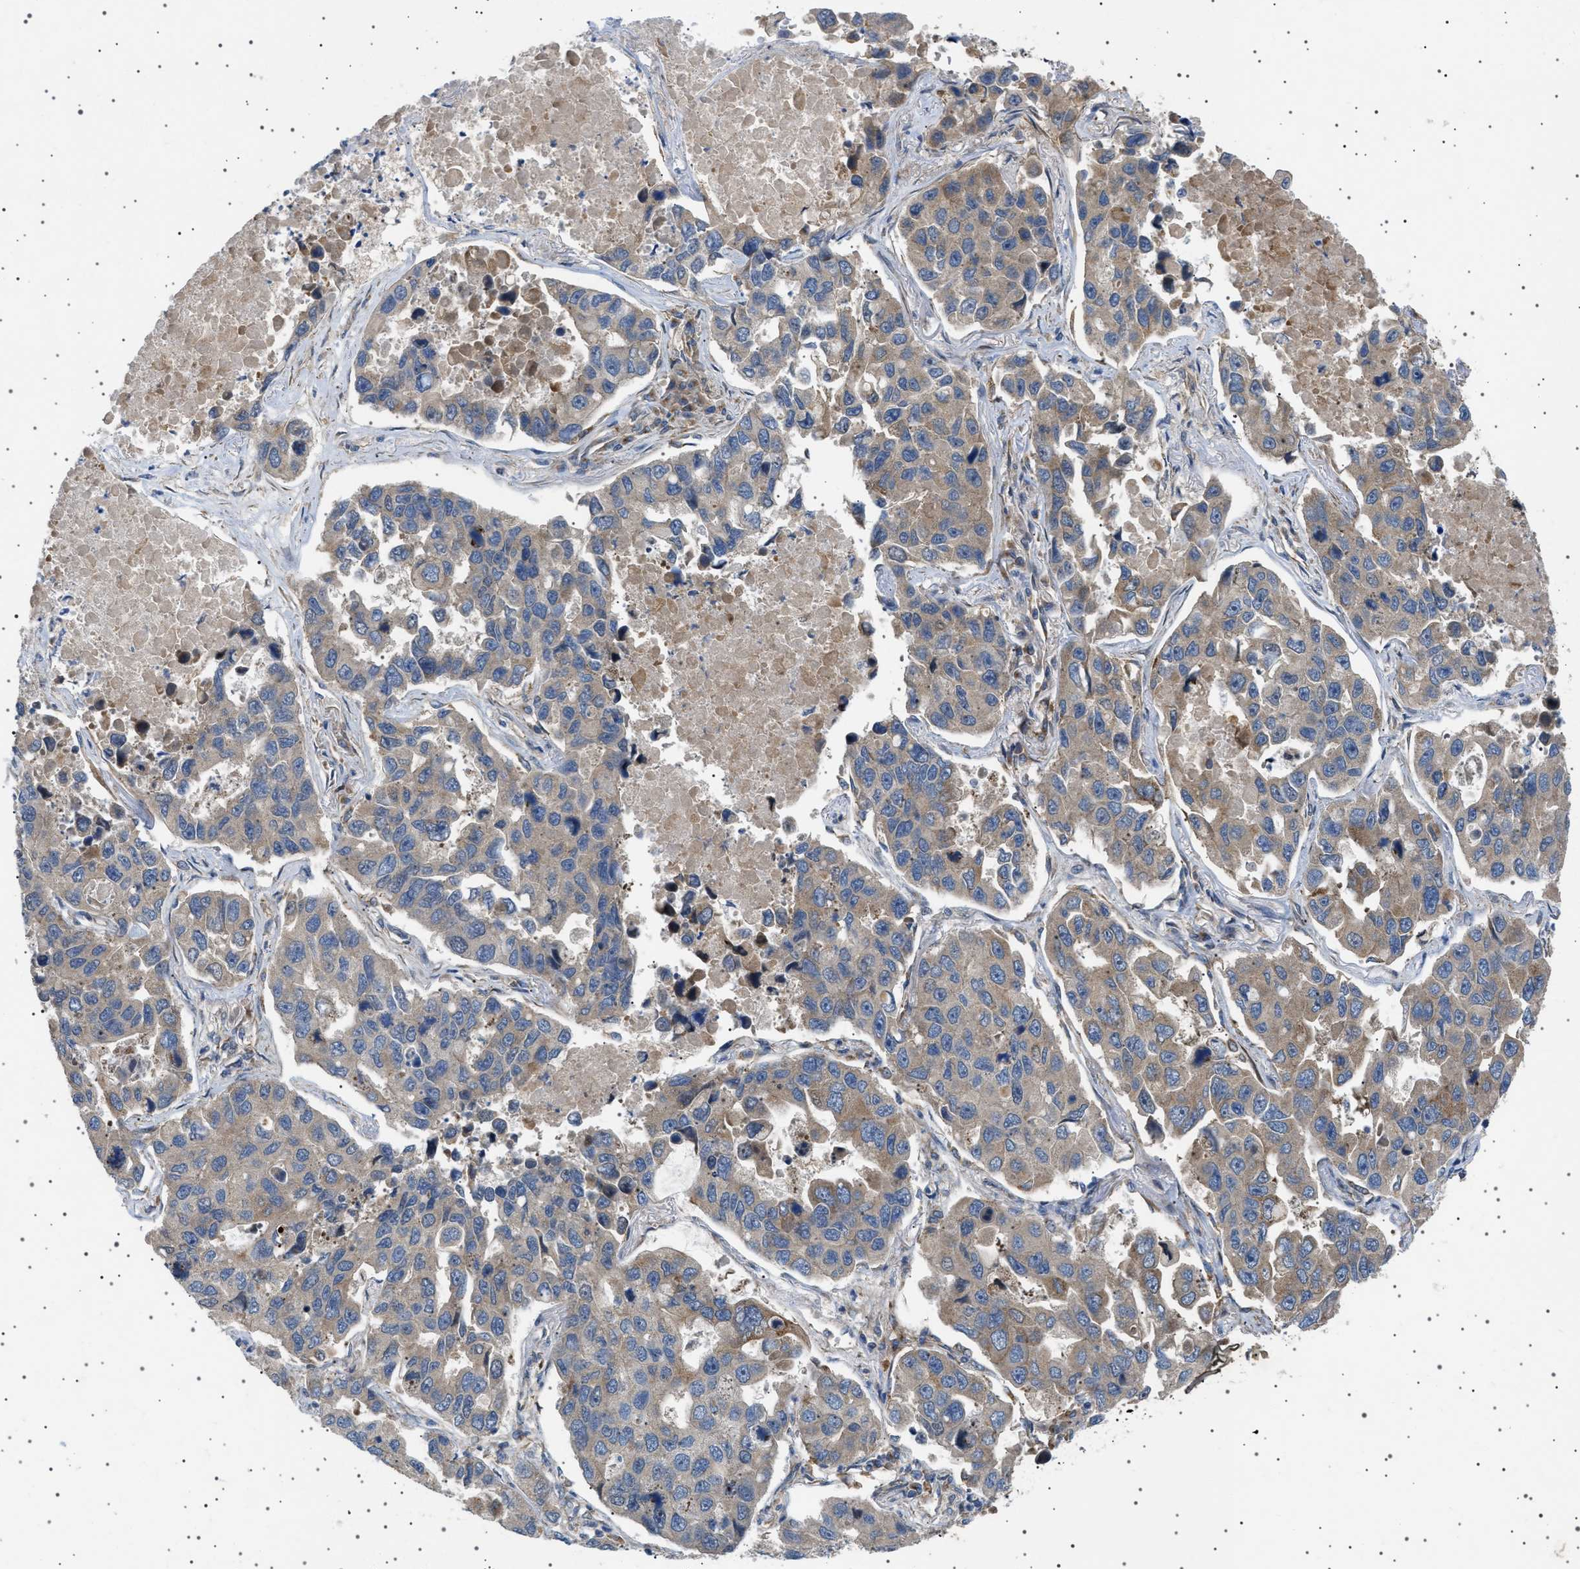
{"staining": {"intensity": "weak", "quantity": "<25%", "location": "cytoplasmic/membranous"}, "tissue": "lung cancer", "cell_type": "Tumor cells", "image_type": "cancer", "snomed": [{"axis": "morphology", "description": "Adenocarcinoma, NOS"}, {"axis": "topography", "description": "Lung"}], "caption": "Photomicrograph shows no protein expression in tumor cells of lung cancer (adenocarcinoma) tissue. The staining is performed using DAB brown chromogen with nuclei counter-stained in using hematoxylin.", "gene": "CCDC186", "patient": {"sex": "male", "age": 64}}